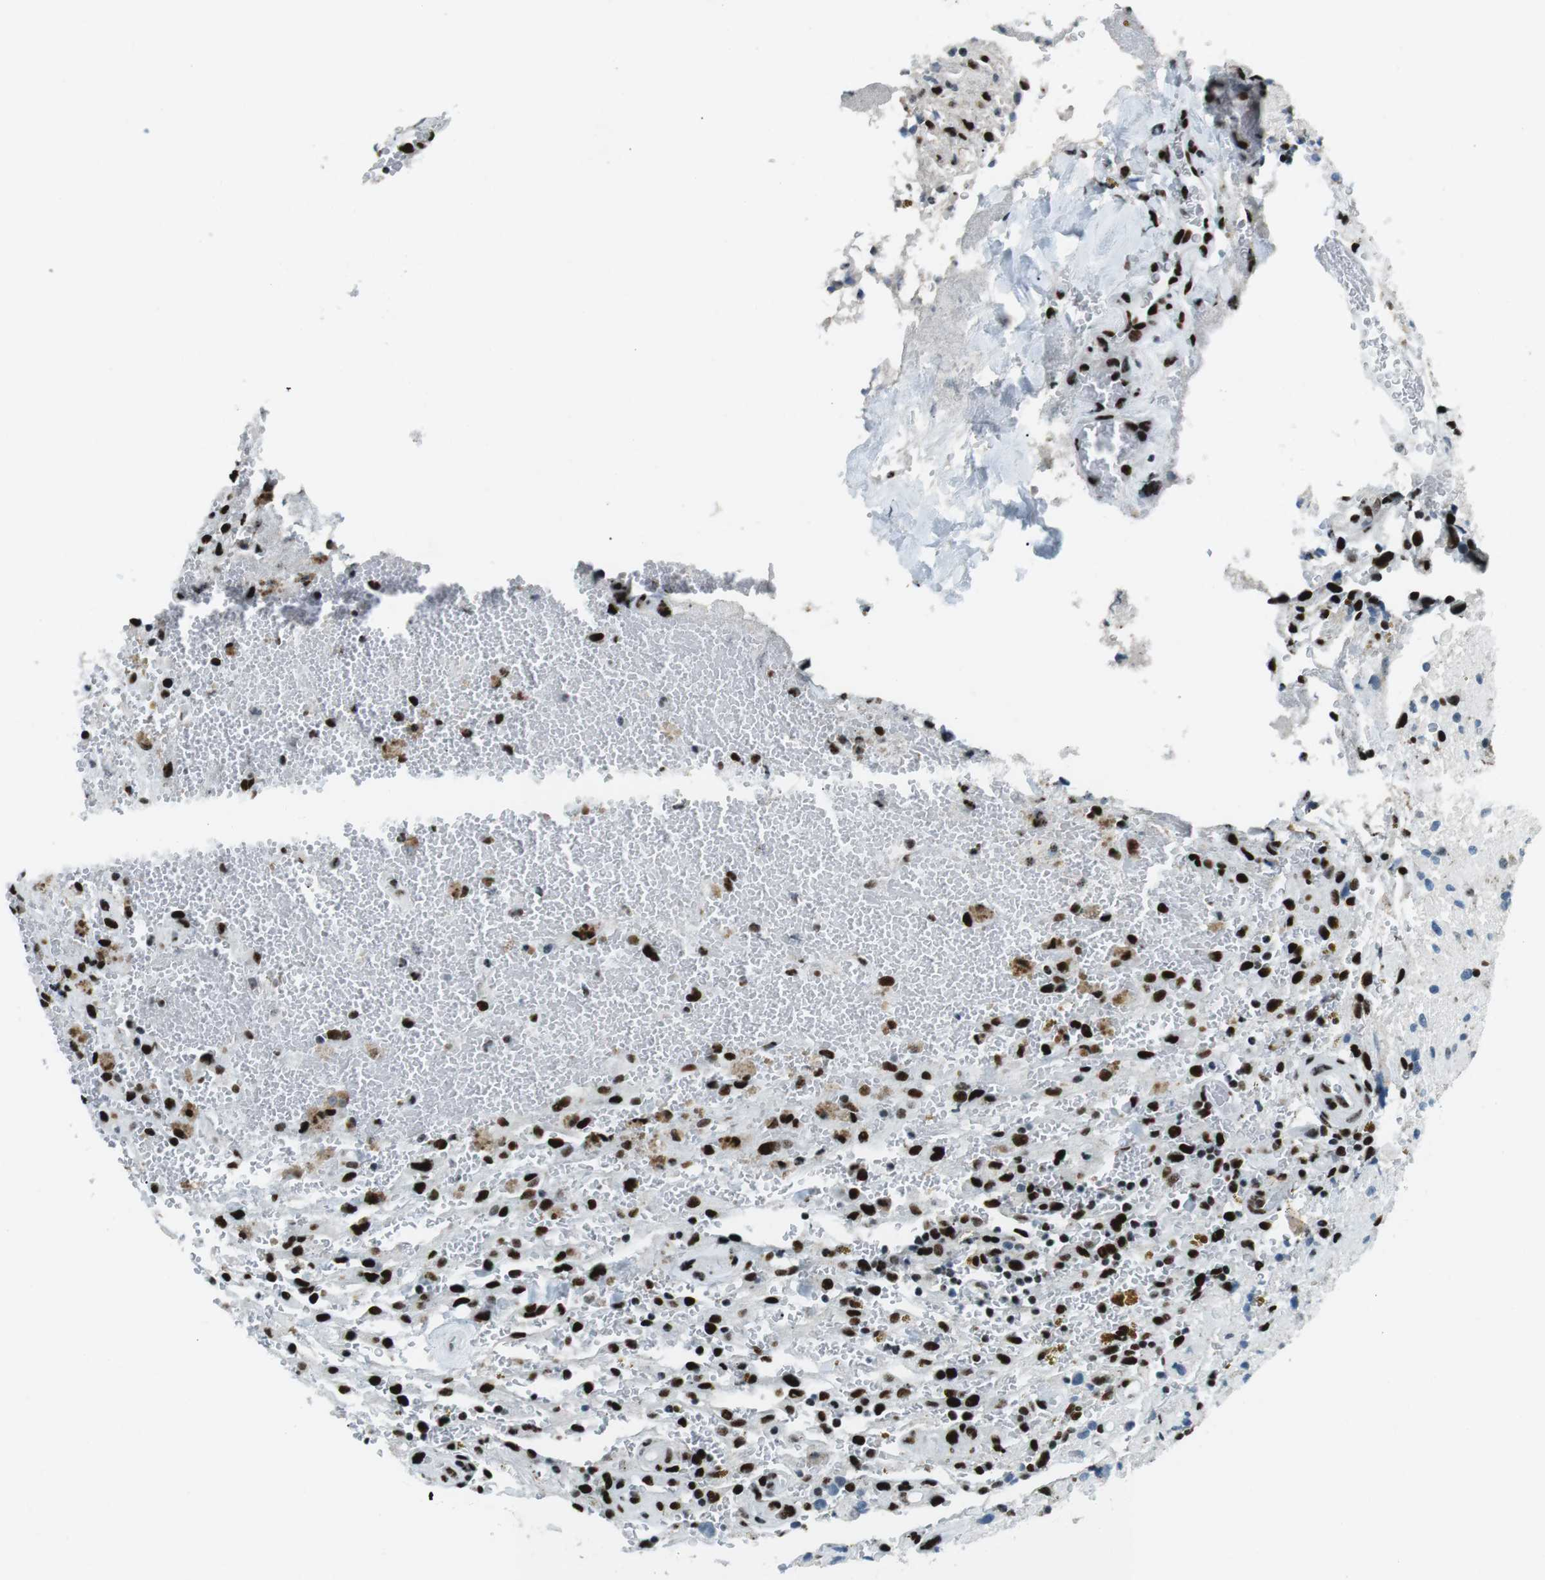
{"staining": {"intensity": "strong", "quantity": "<25%", "location": "nuclear"}, "tissue": "glioma", "cell_type": "Tumor cells", "image_type": "cancer", "snomed": [{"axis": "morphology", "description": "Glioma, malignant, High grade"}, {"axis": "topography", "description": "Brain"}], "caption": "Immunohistochemical staining of glioma shows strong nuclear protein expression in approximately <25% of tumor cells.", "gene": "PML", "patient": {"sex": "male", "age": 33}}